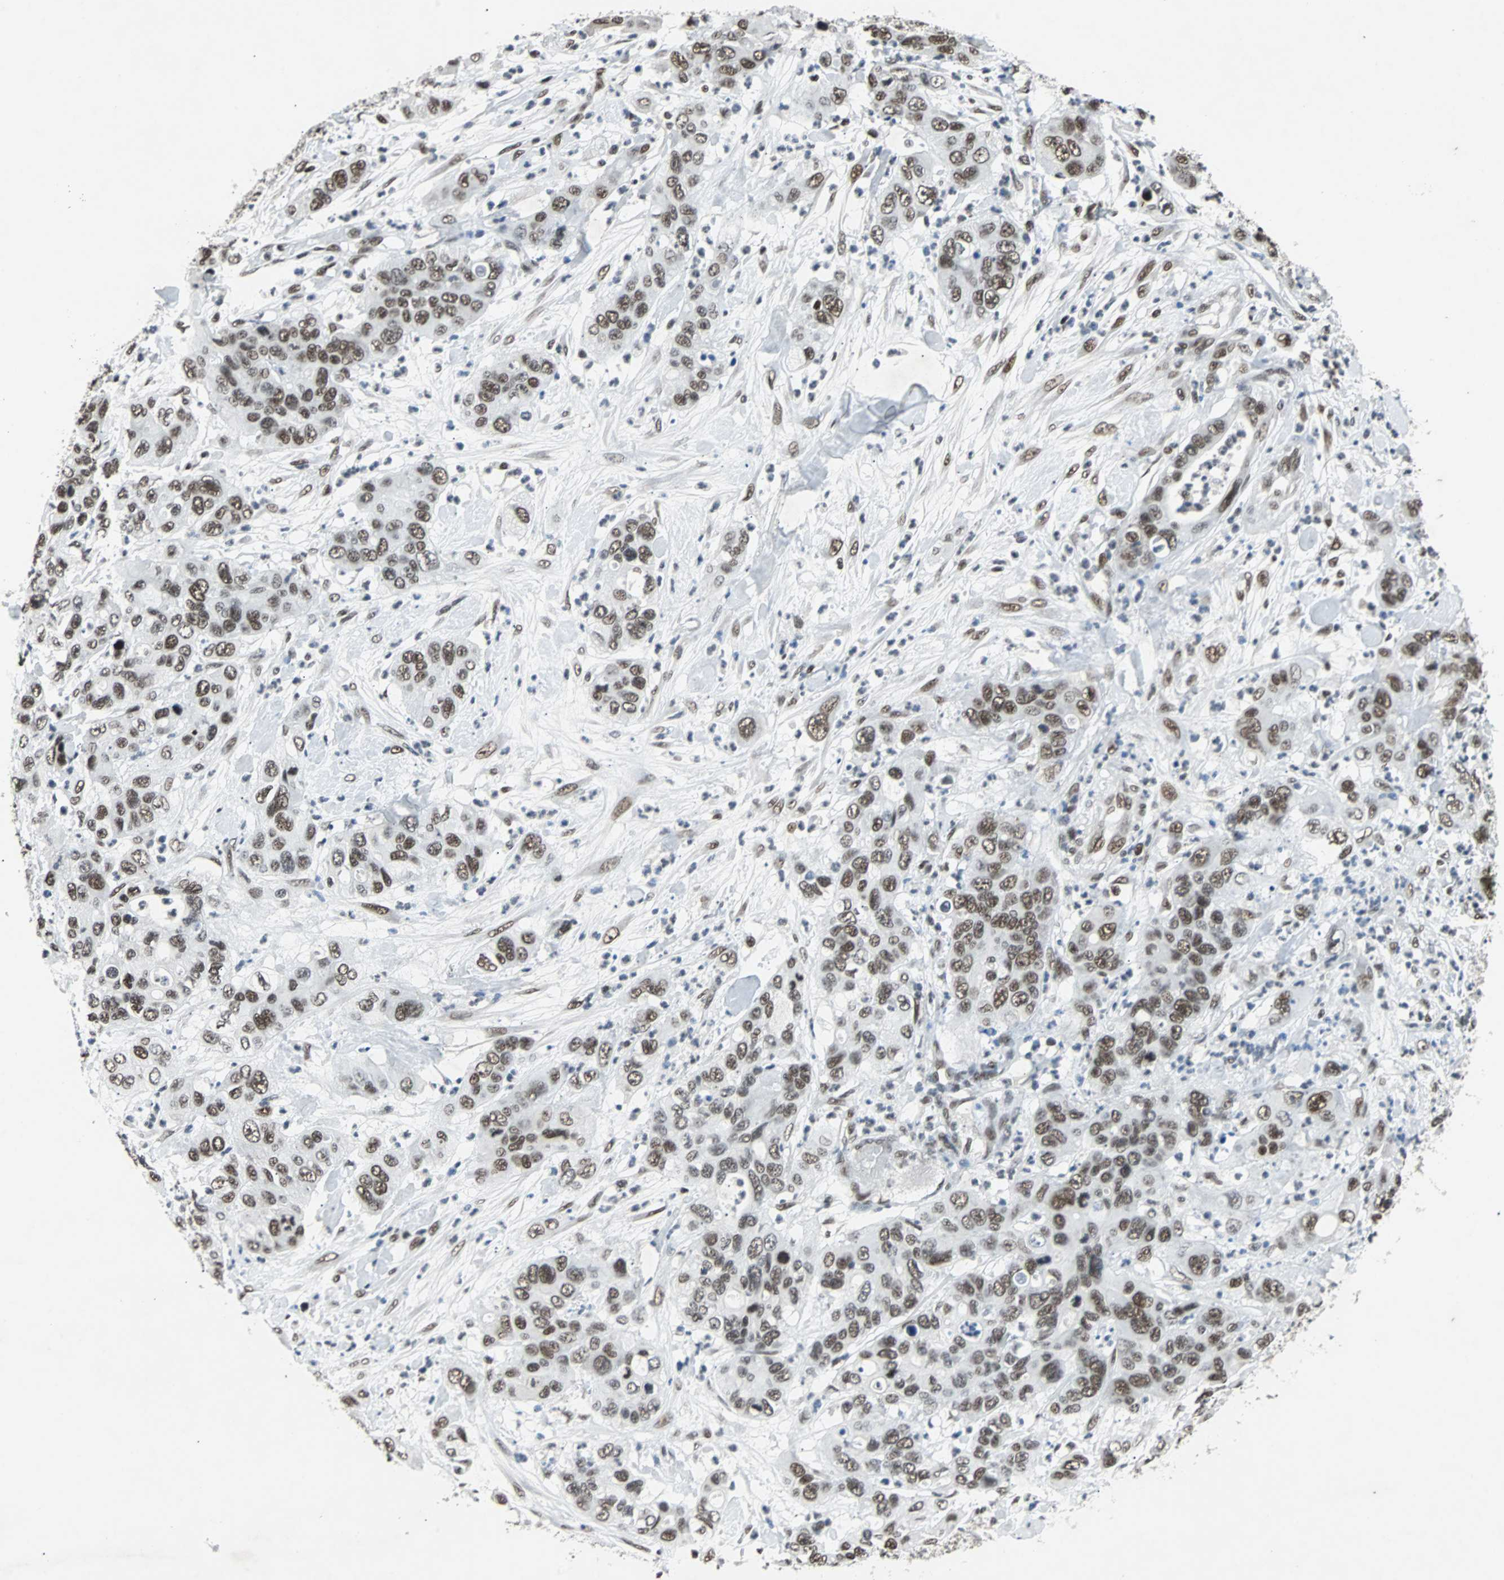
{"staining": {"intensity": "moderate", "quantity": ">75%", "location": "nuclear"}, "tissue": "pancreatic cancer", "cell_type": "Tumor cells", "image_type": "cancer", "snomed": [{"axis": "morphology", "description": "Adenocarcinoma, NOS"}, {"axis": "topography", "description": "Pancreas"}], "caption": "Immunohistochemistry micrograph of pancreatic adenocarcinoma stained for a protein (brown), which exhibits medium levels of moderate nuclear staining in approximately >75% of tumor cells.", "gene": "GATAD2A", "patient": {"sex": "female", "age": 71}}